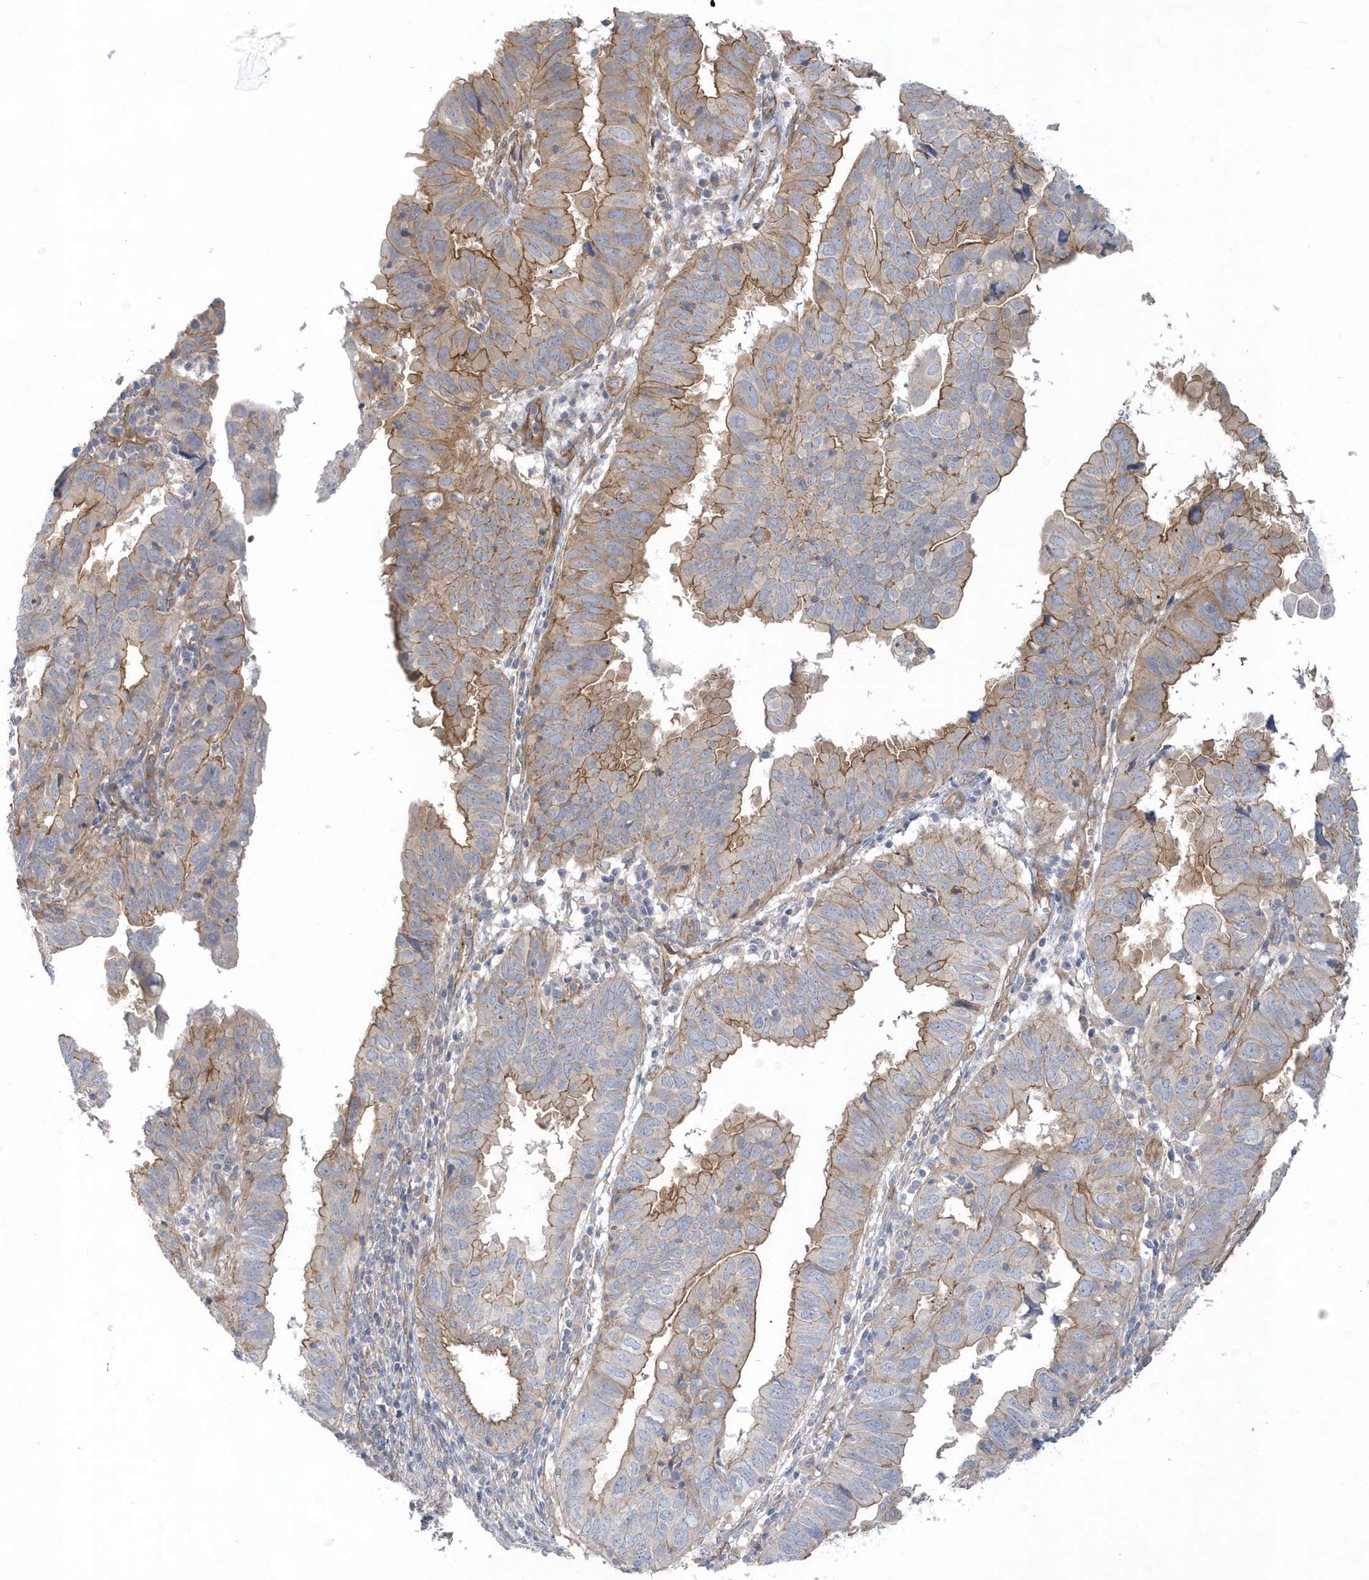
{"staining": {"intensity": "moderate", "quantity": "25%-75%", "location": "cytoplasmic/membranous"}, "tissue": "endometrial cancer", "cell_type": "Tumor cells", "image_type": "cancer", "snomed": [{"axis": "morphology", "description": "Adenocarcinoma, NOS"}, {"axis": "topography", "description": "Uterus"}], "caption": "IHC image of neoplastic tissue: human endometrial adenocarcinoma stained using immunohistochemistry exhibits medium levels of moderate protein expression localized specifically in the cytoplasmic/membranous of tumor cells, appearing as a cytoplasmic/membranous brown color.", "gene": "RAI14", "patient": {"sex": "female", "age": 77}}